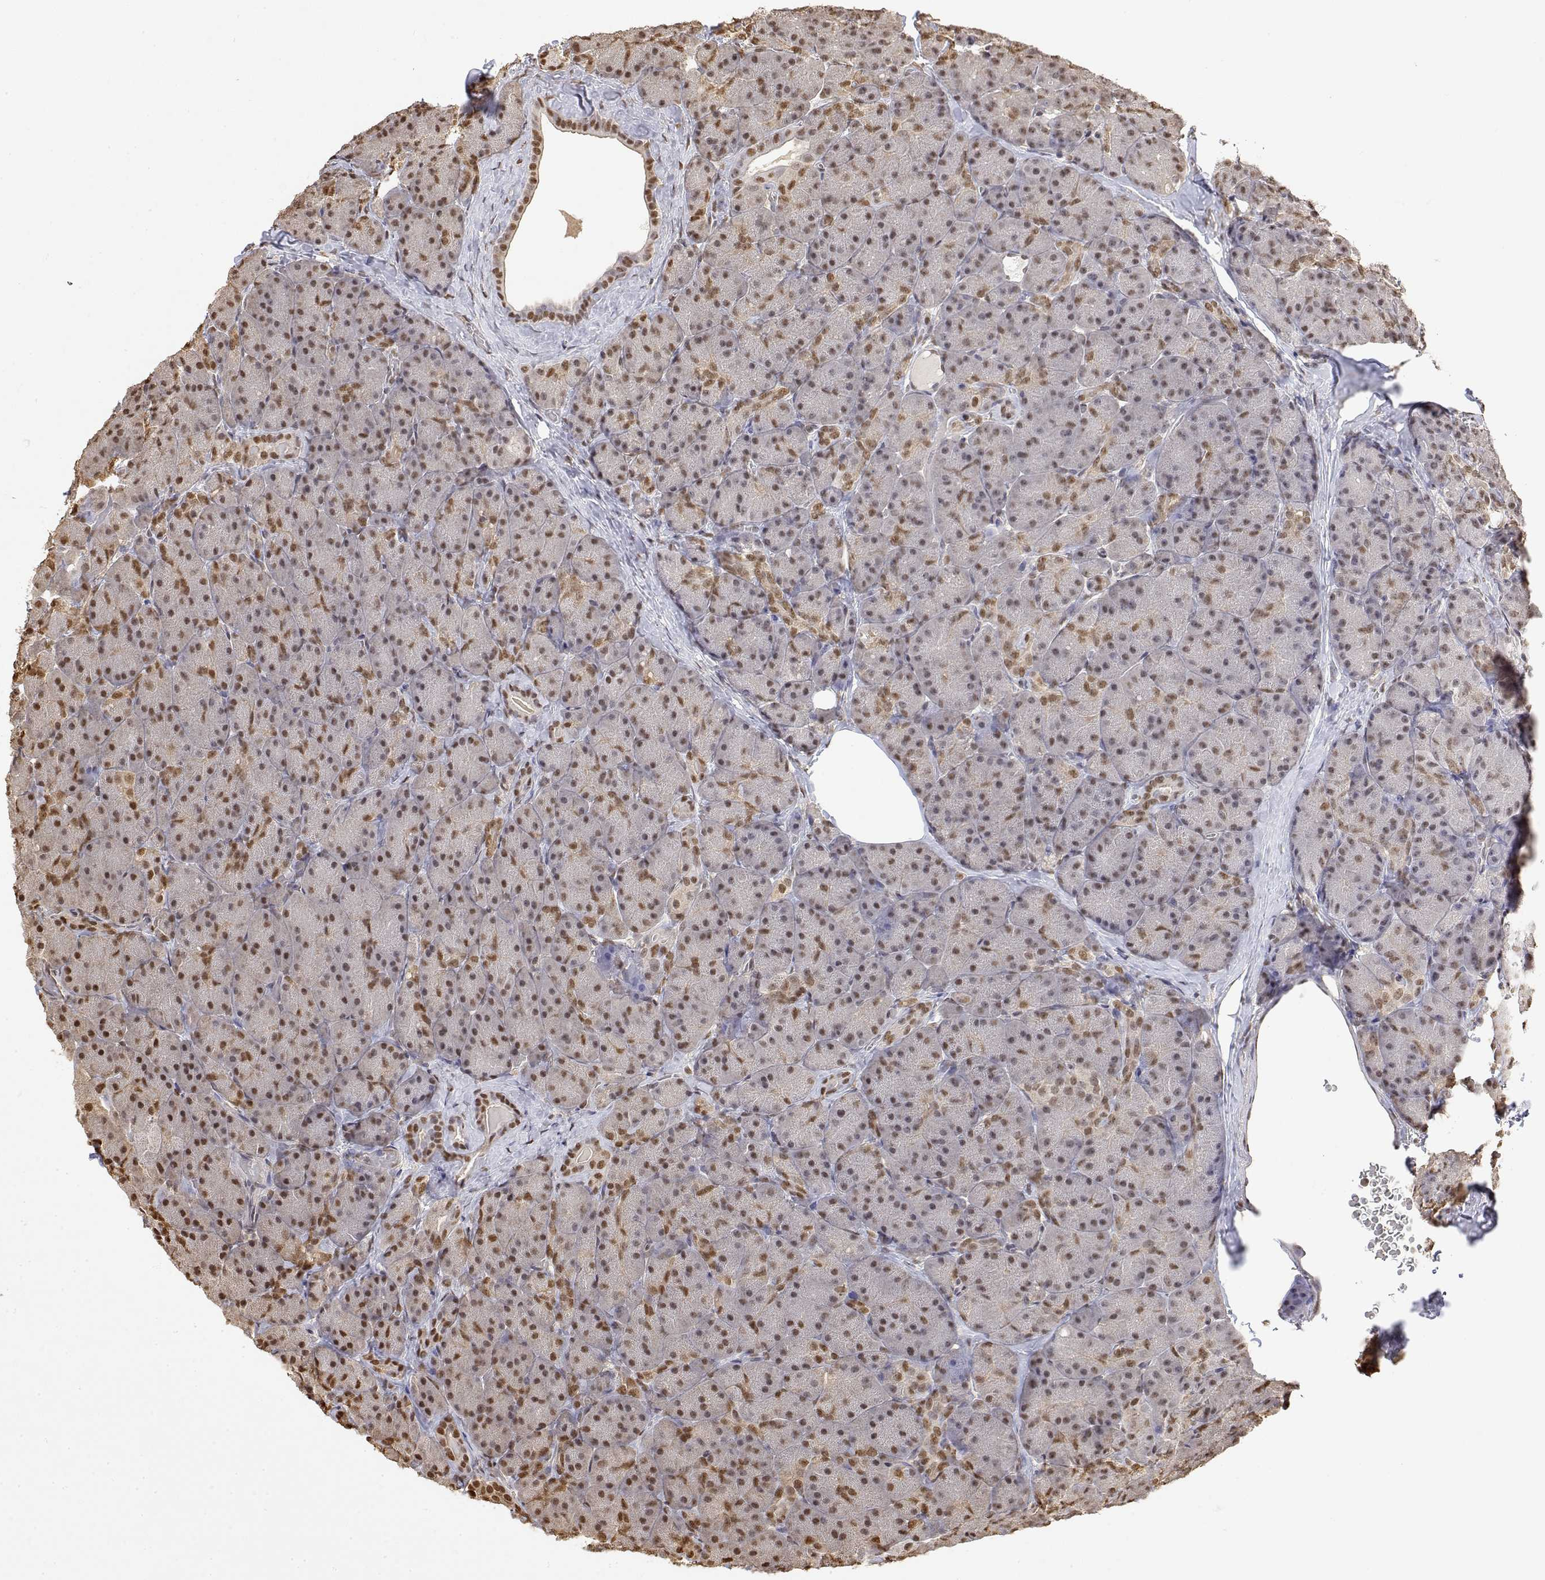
{"staining": {"intensity": "moderate", "quantity": ">75%", "location": "nuclear"}, "tissue": "pancreas", "cell_type": "Exocrine glandular cells", "image_type": "normal", "snomed": [{"axis": "morphology", "description": "Normal tissue, NOS"}, {"axis": "topography", "description": "Pancreas"}], "caption": "A medium amount of moderate nuclear expression is appreciated in about >75% of exocrine glandular cells in normal pancreas.", "gene": "TPI1", "patient": {"sex": "male", "age": 57}}